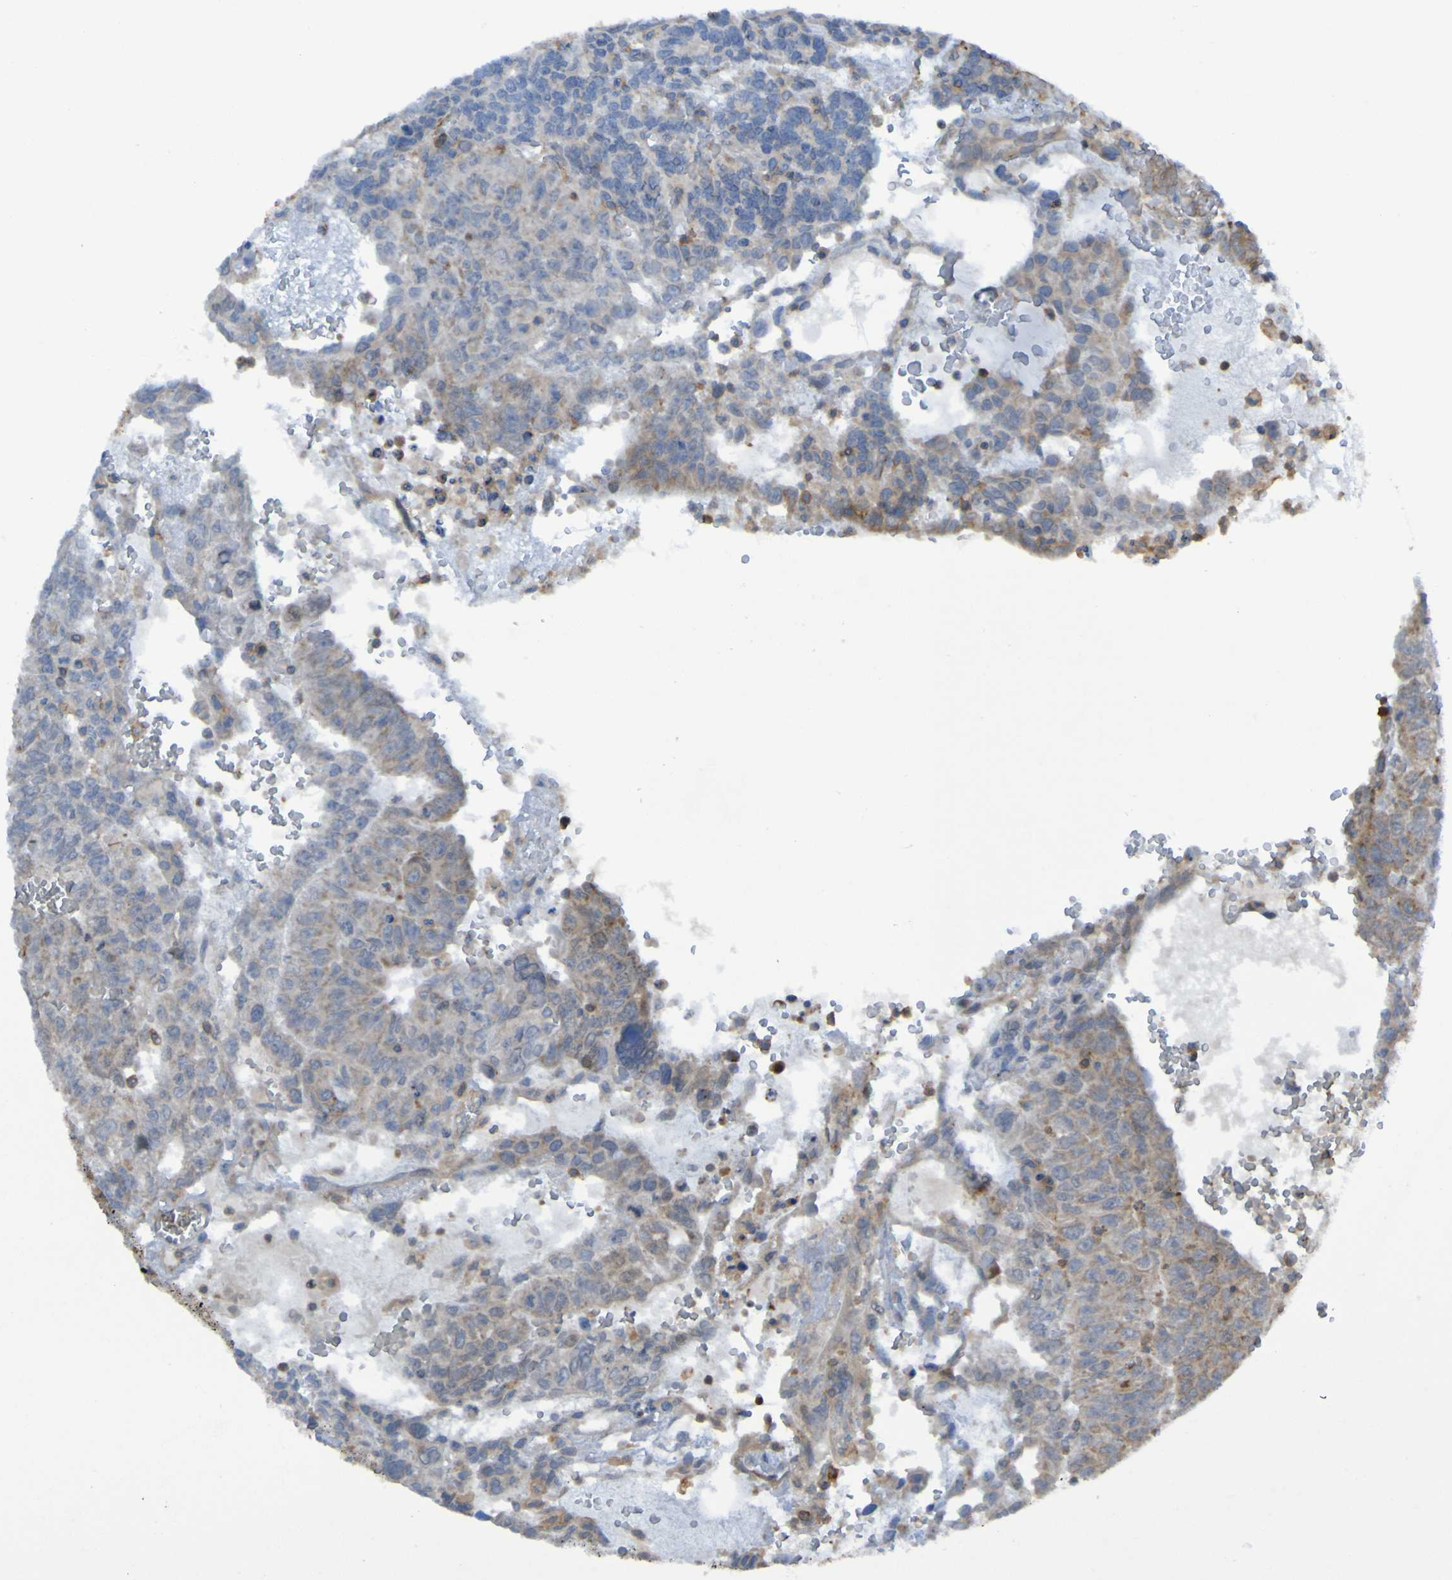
{"staining": {"intensity": "weak", "quantity": ">75%", "location": "cytoplasmic/membranous"}, "tissue": "testis cancer", "cell_type": "Tumor cells", "image_type": "cancer", "snomed": [{"axis": "morphology", "description": "Seminoma, NOS"}, {"axis": "morphology", "description": "Carcinoma, Embryonal, NOS"}, {"axis": "topography", "description": "Testis"}], "caption": "Protein staining of testis cancer (embryonal carcinoma) tissue demonstrates weak cytoplasmic/membranous expression in approximately >75% of tumor cells. (DAB IHC, brown staining for protein, blue staining for nuclei).", "gene": "PDGFB", "patient": {"sex": "male", "age": 52}}